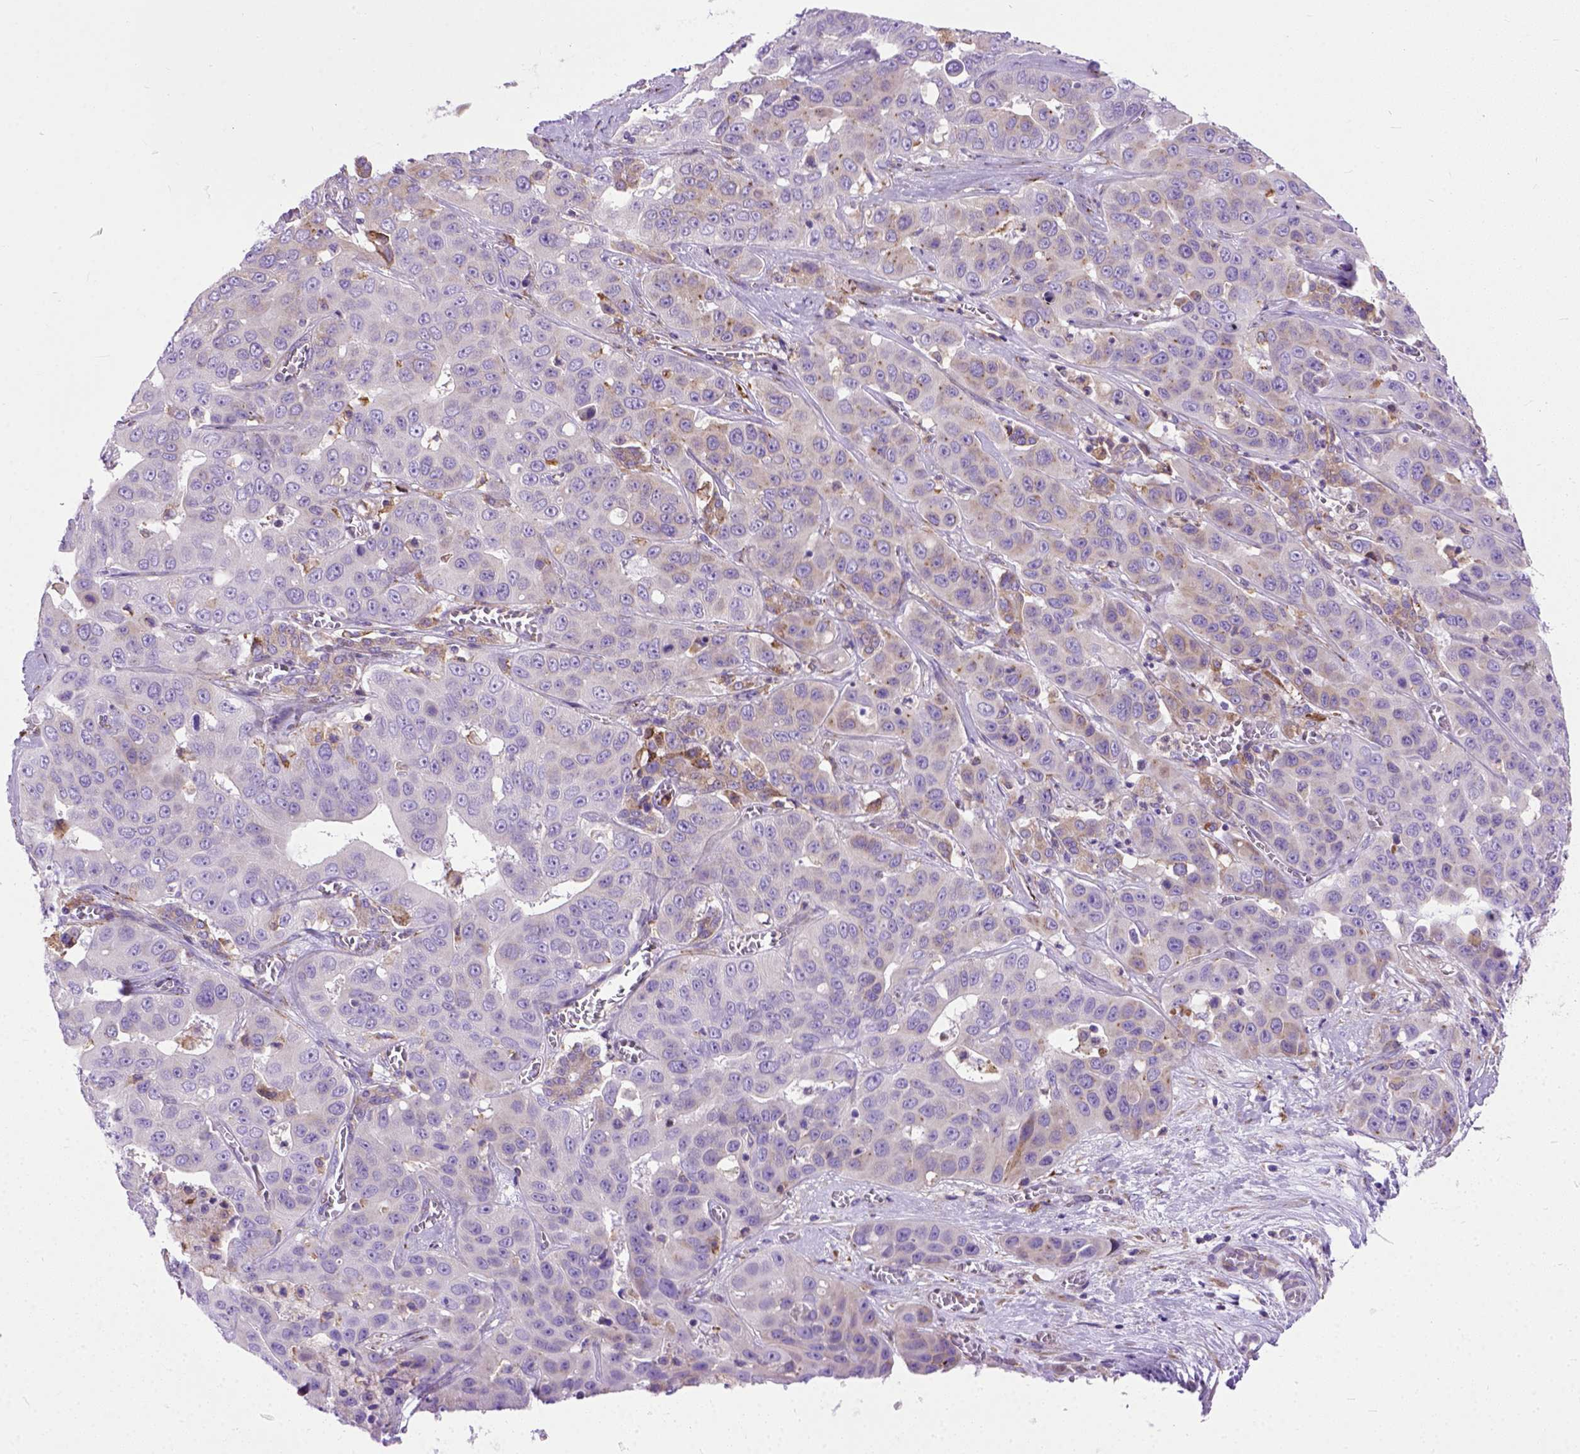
{"staining": {"intensity": "moderate", "quantity": "<25%", "location": "cytoplasmic/membranous"}, "tissue": "liver cancer", "cell_type": "Tumor cells", "image_type": "cancer", "snomed": [{"axis": "morphology", "description": "Cholangiocarcinoma"}, {"axis": "topography", "description": "Liver"}], "caption": "Immunohistochemistry (IHC) photomicrograph of liver cancer stained for a protein (brown), which demonstrates low levels of moderate cytoplasmic/membranous positivity in approximately <25% of tumor cells.", "gene": "PLK4", "patient": {"sex": "female", "age": 52}}